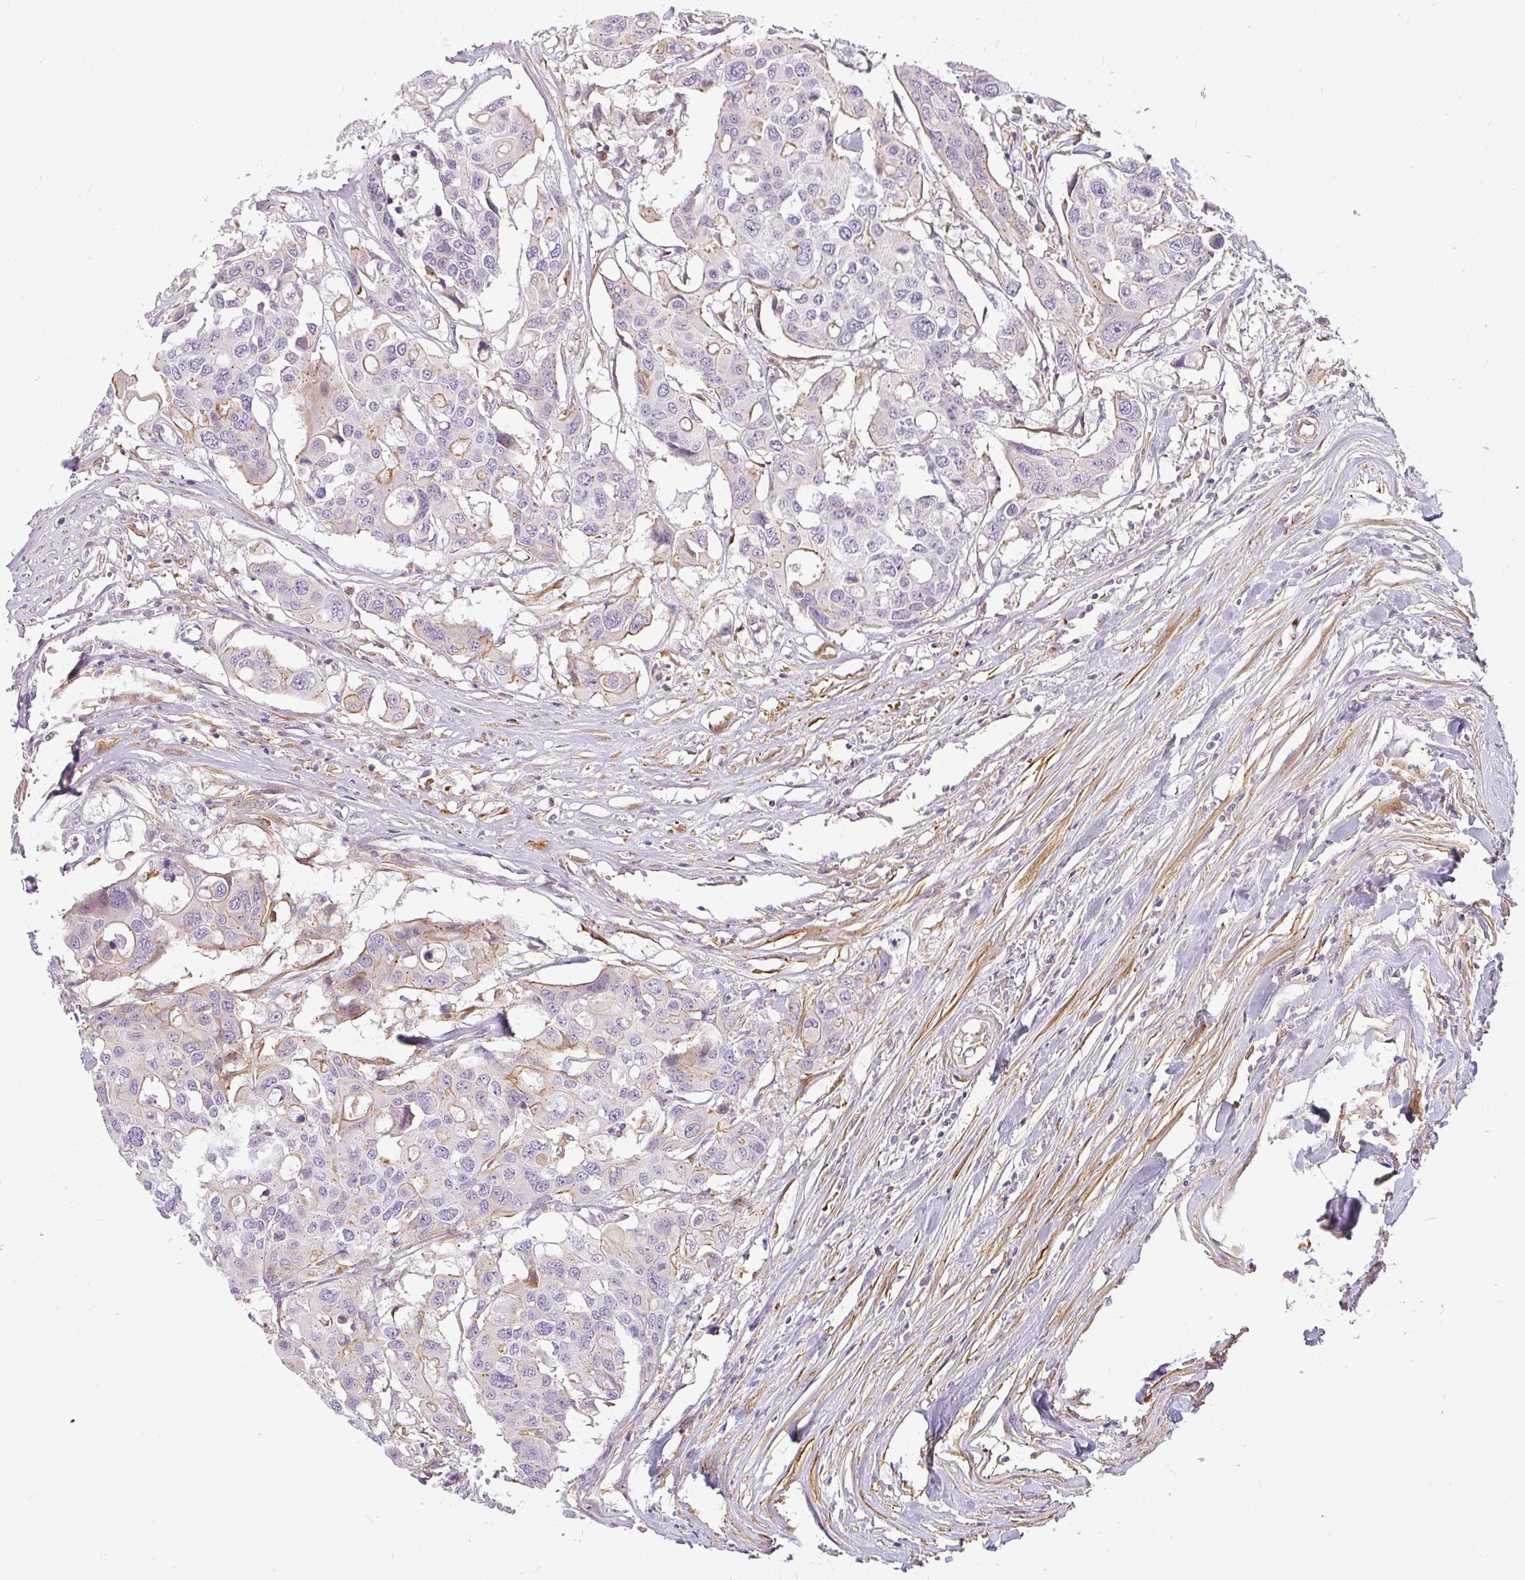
{"staining": {"intensity": "weak", "quantity": "<25%", "location": "cytoplasmic/membranous"}, "tissue": "colorectal cancer", "cell_type": "Tumor cells", "image_type": "cancer", "snomed": [{"axis": "morphology", "description": "Adenocarcinoma, NOS"}, {"axis": "topography", "description": "Colon"}], "caption": "The IHC photomicrograph has no significant expression in tumor cells of adenocarcinoma (colorectal) tissue.", "gene": "SULF1", "patient": {"sex": "male", "age": 77}}